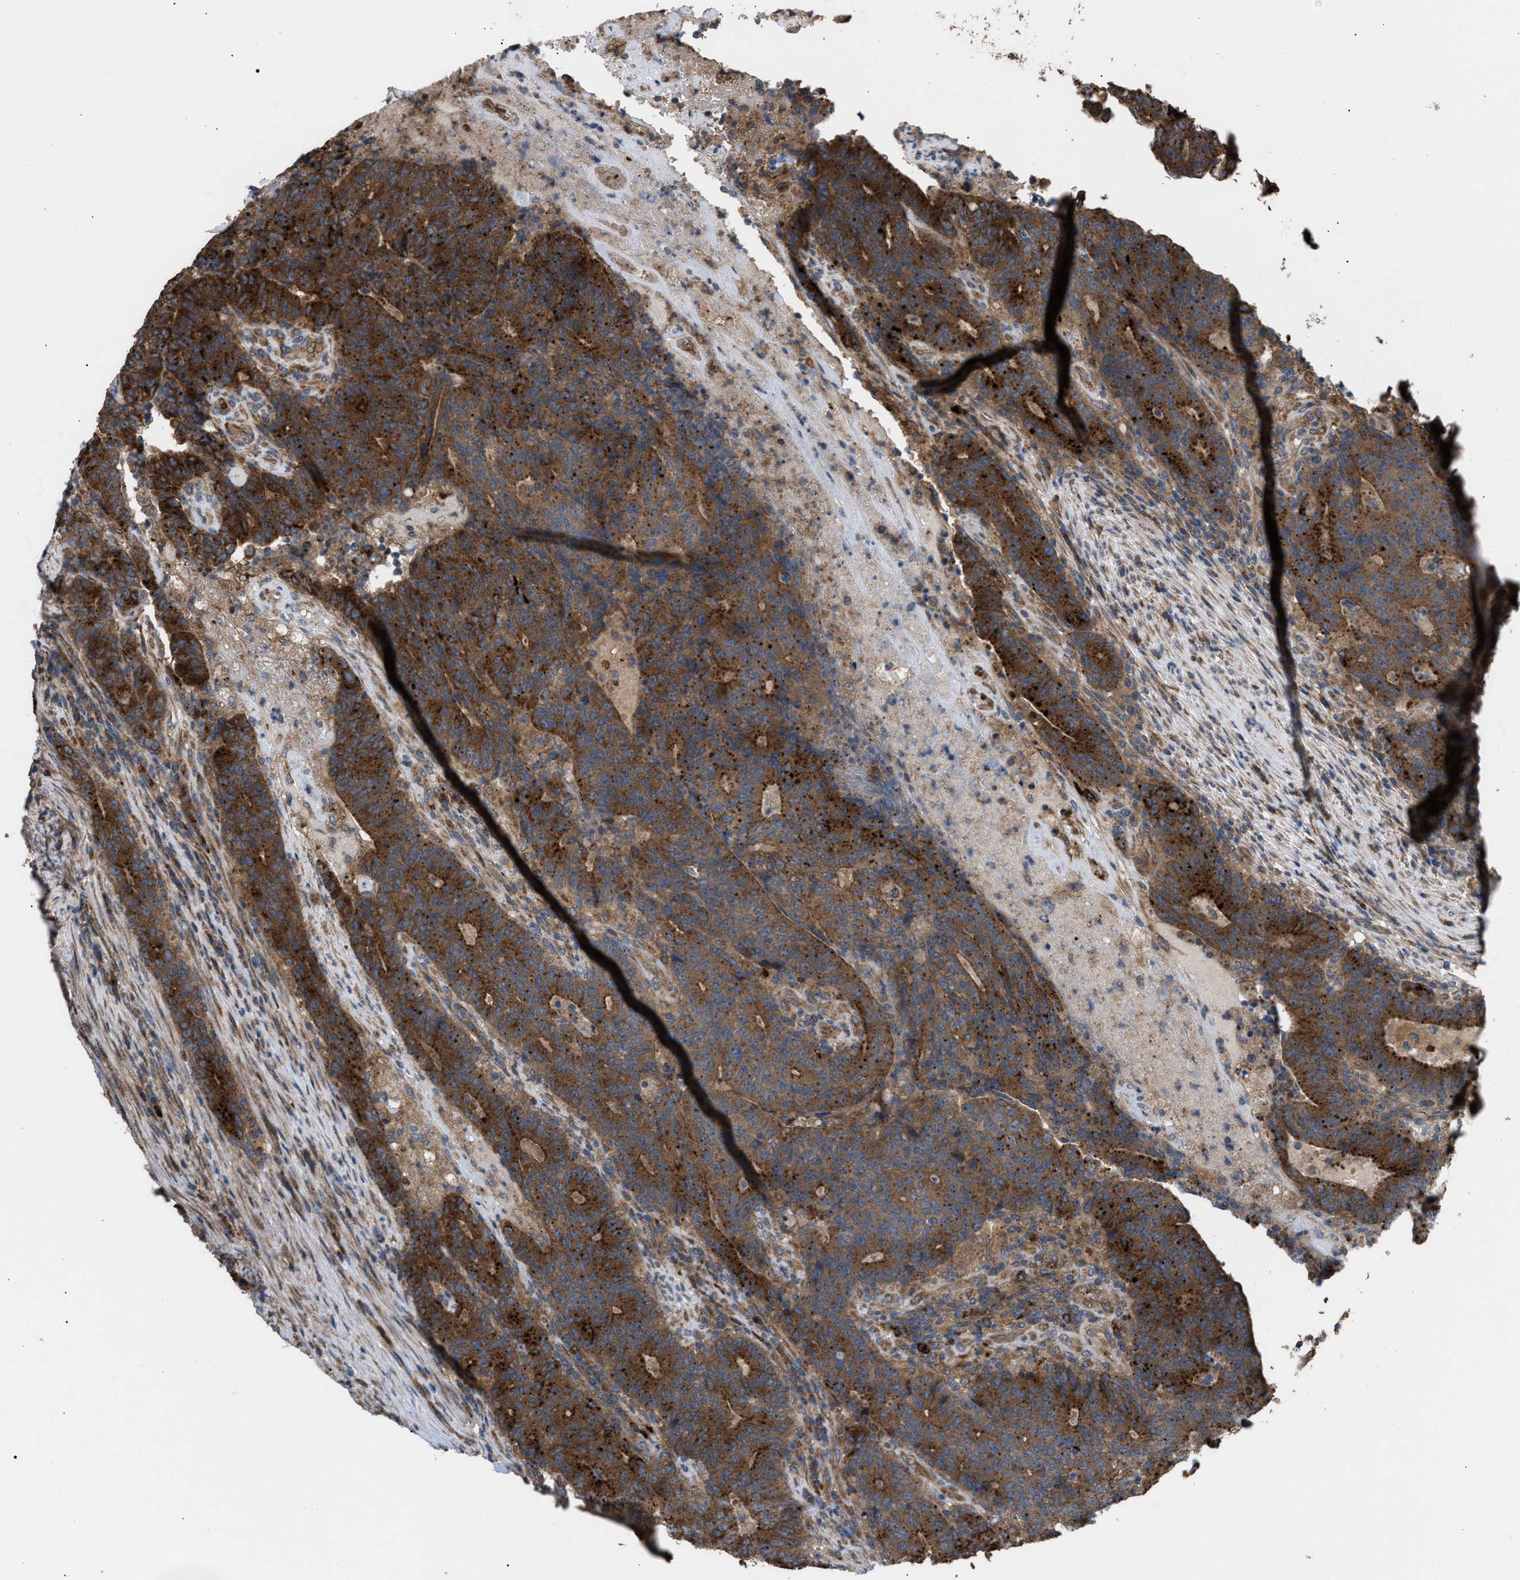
{"staining": {"intensity": "strong", "quantity": ">75%", "location": "cytoplasmic/membranous"}, "tissue": "colorectal cancer", "cell_type": "Tumor cells", "image_type": "cancer", "snomed": [{"axis": "morphology", "description": "Normal tissue, NOS"}, {"axis": "morphology", "description": "Adenocarcinoma, NOS"}, {"axis": "topography", "description": "Colon"}], "caption": "Immunohistochemistry (IHC) image of adenocarcinoma (colorectal) stained for a protein (brown), which demonstrates high levels of strong cytoplasmic/membranous positivity in about >75% of tumor cells.", "gene": "GCC1", "patient": {"sex": "female", "age": 75}}